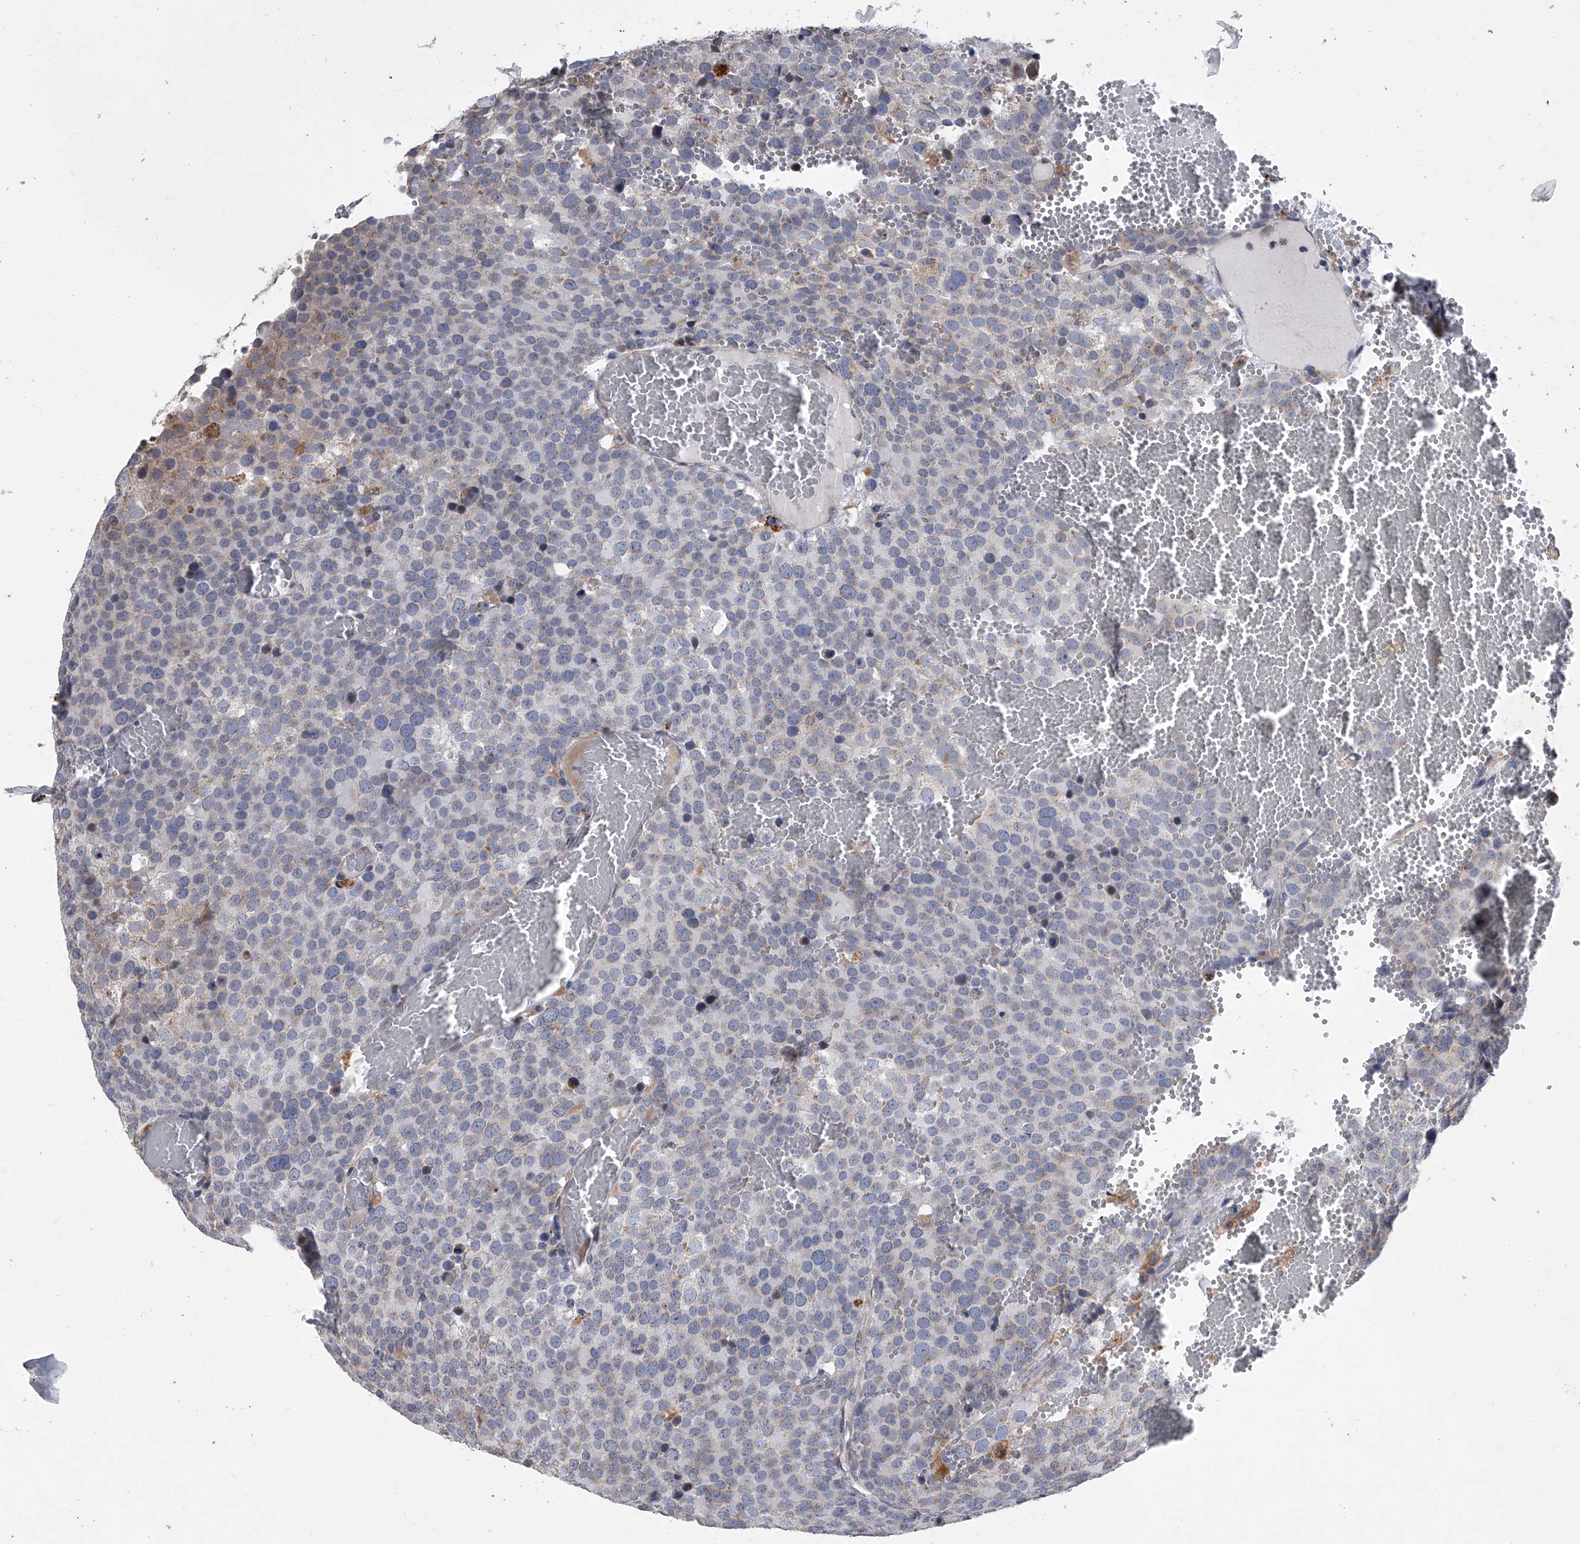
{"staining": {"intensity": "weak", "quantity": "<25%", "location": "cytoplasmic/membranous"}, "tissue": "testis cancer", "cell_type": "Tumor cells", "image_type": "cancer", "snomed": [{"axis": "morphology", "description": "Seminoma, NOS"}, {"axis": "topography", "description": "Testis"}], "caption": "Immunohistochemistry (IHC) of testis seminoma reveals no expression in tumor cells. The staining was performed using DAB to visualize the protein expression in brown, while the nuclei were stained in blue with hematoxylin (Magnification: 20x).", "gene": "TRIM8", "patient": {"sex": "male", "age": 71}}